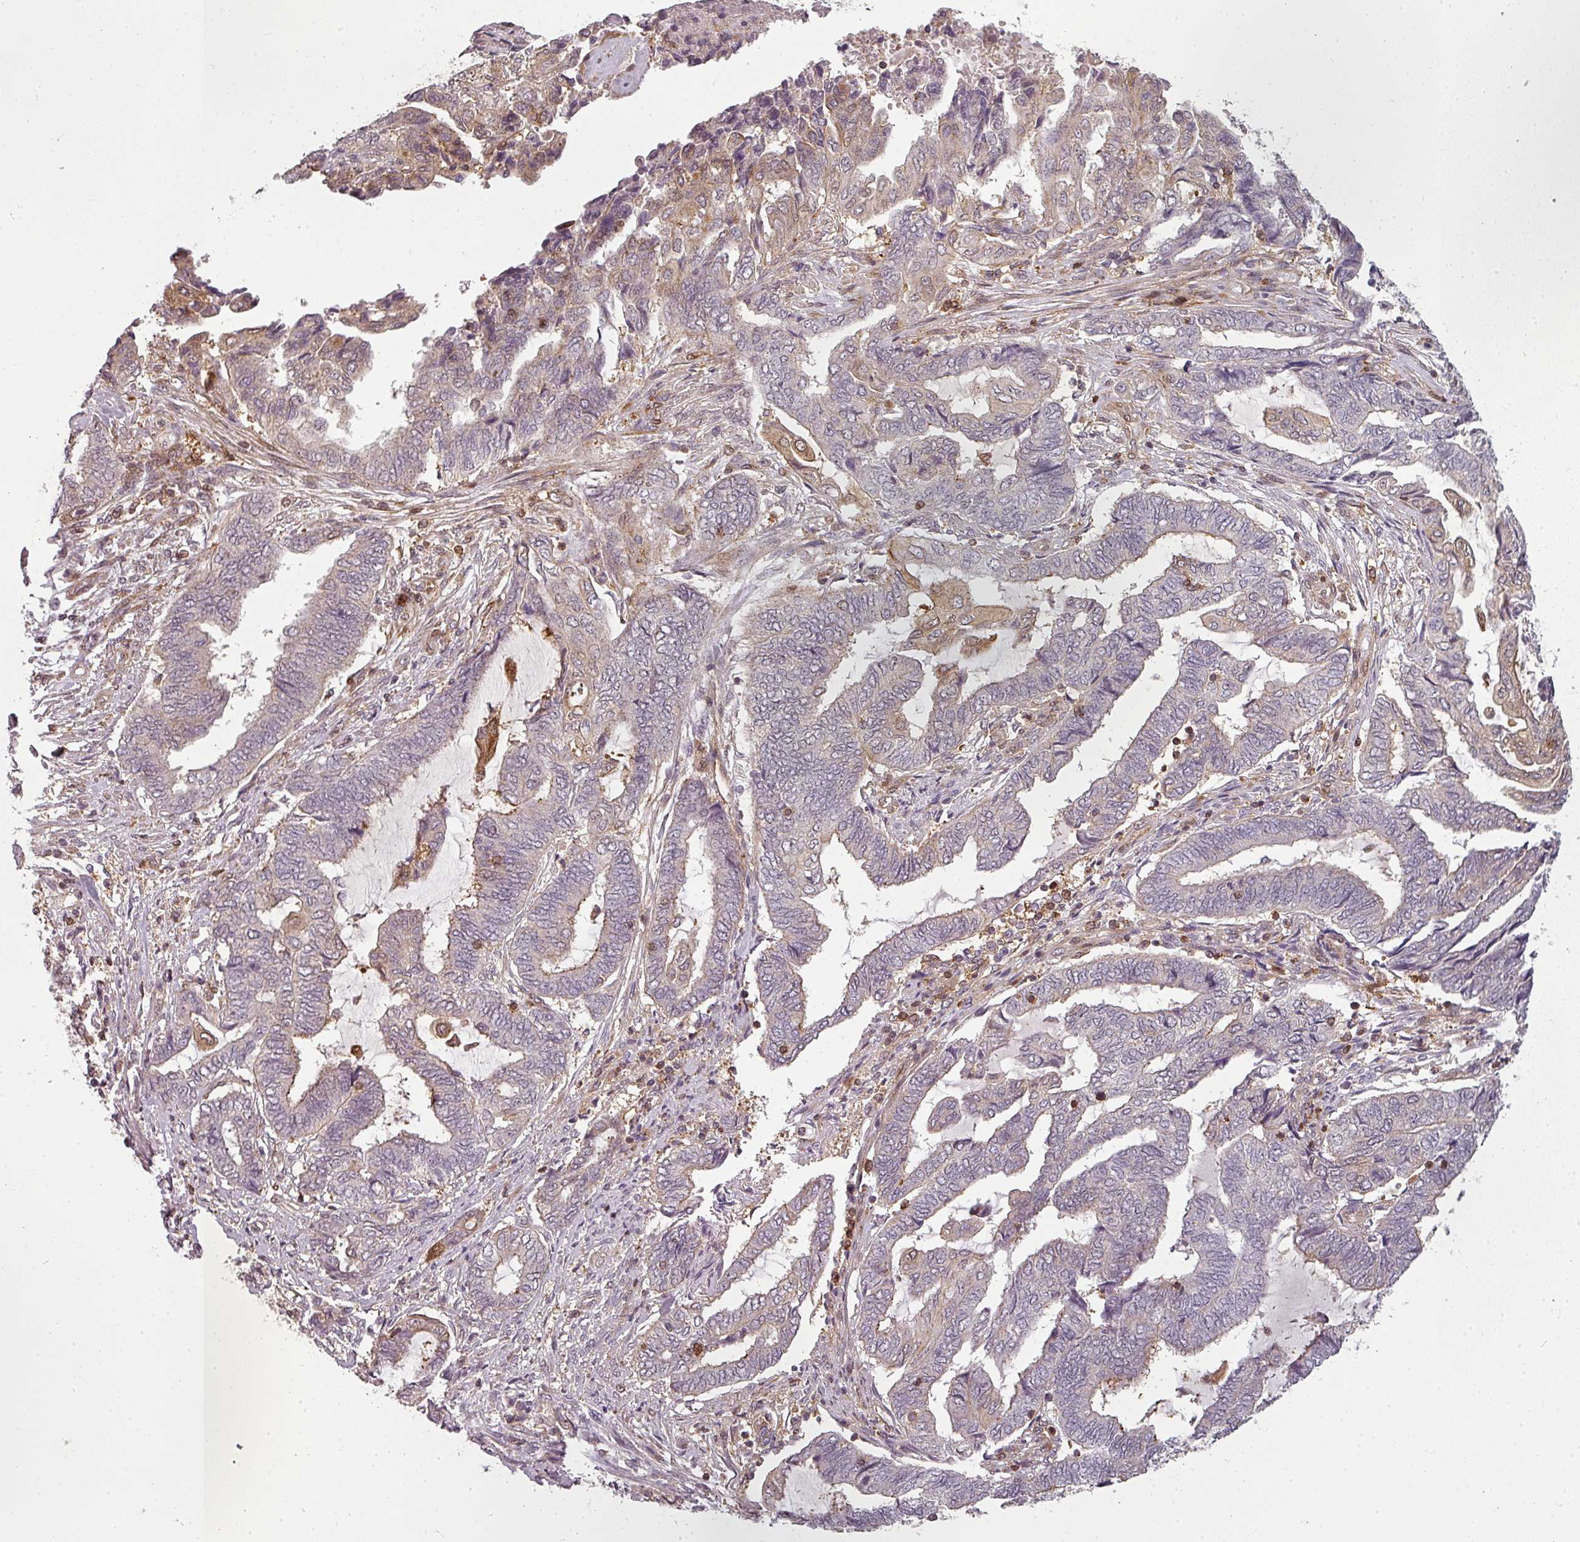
{"staining": {"intensity": "moderate", "quantity": "<25%", "location": "cytoplasmic/membranous"}, "tissue": "endometrial cancer", "cell_type": "Tumor cells", "image_type": "cancer", "snomed": [{"axis": "morphology", "description": "Adenocarcinoma, NOS"}, {"axis": "topography", "description": "Uterus"}, {"axis": "topography", "description": "Endometrium"}], "caption": "Approximately <25% of tumor cells in adenocarcinoma (endometrial) demonstrate moderate cytoplasmic/membranous protein expression as visualized by brown immunohistochemical staining.", "gene": "CLIC1", "patient": {"sex": "female", "age": 70}}